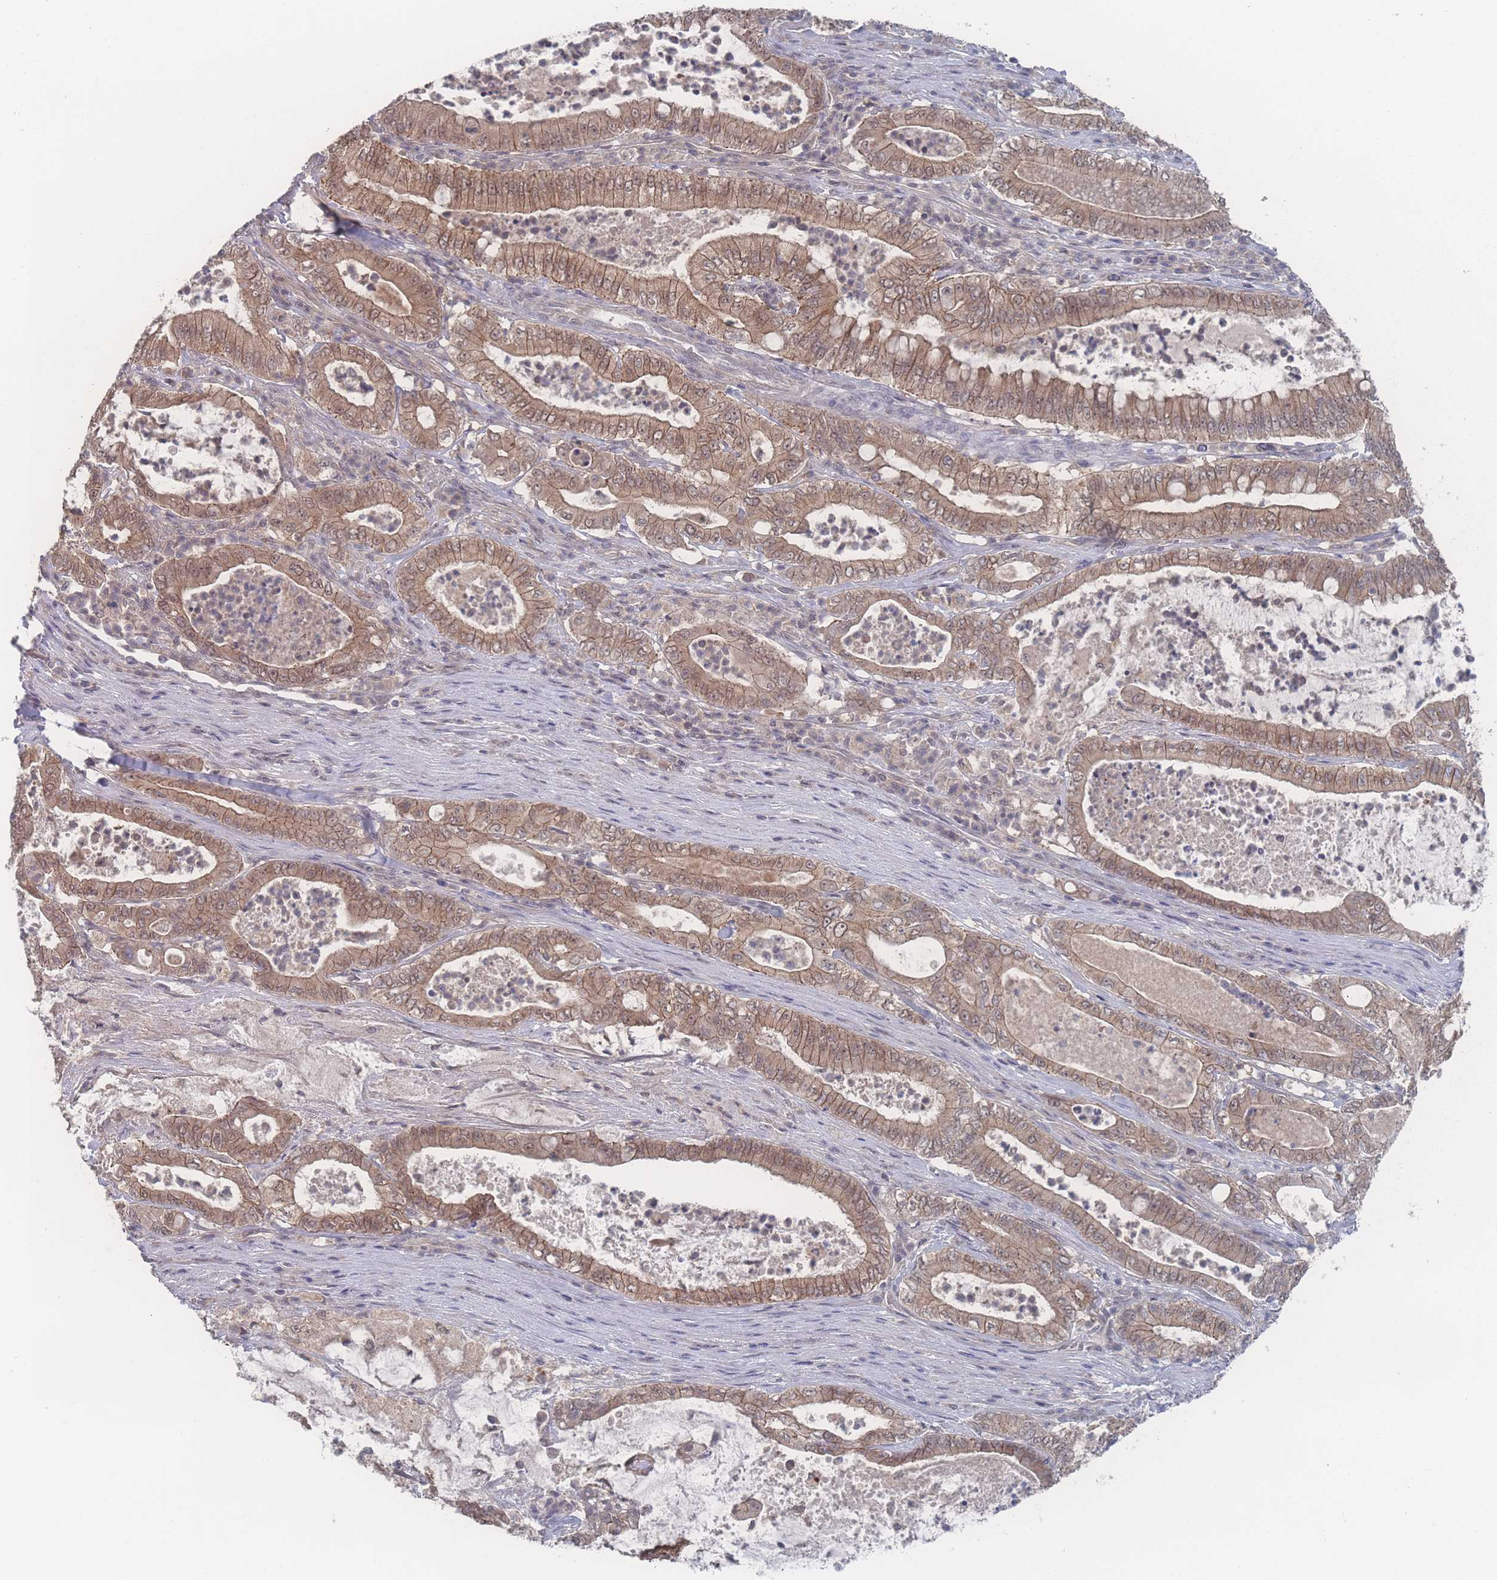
{"staining": {"intensity": "moderate", "quantity": ">75%", "location": "cytoplasmic/membranous,nuclear"}, "tissue": "pancreatic cancer", "cell_type": "Tumor cells", "image_type": "cancer", "snomed": [{"axis": "morphology", "description": "Adenocarcinoma, NOS"}, {"axis": "topography", "description": "Pancreas"}], "caption": "Immunohistochemistry (IHC) of human pancreatic adenocarcinoma exhibits medium levels of moderate cytoplasmic/membranous and nuclear expression in approximately >75% of tumor cells.", "gene": "NBEAL1", "patient": {"sex": "male", "age": 71}}